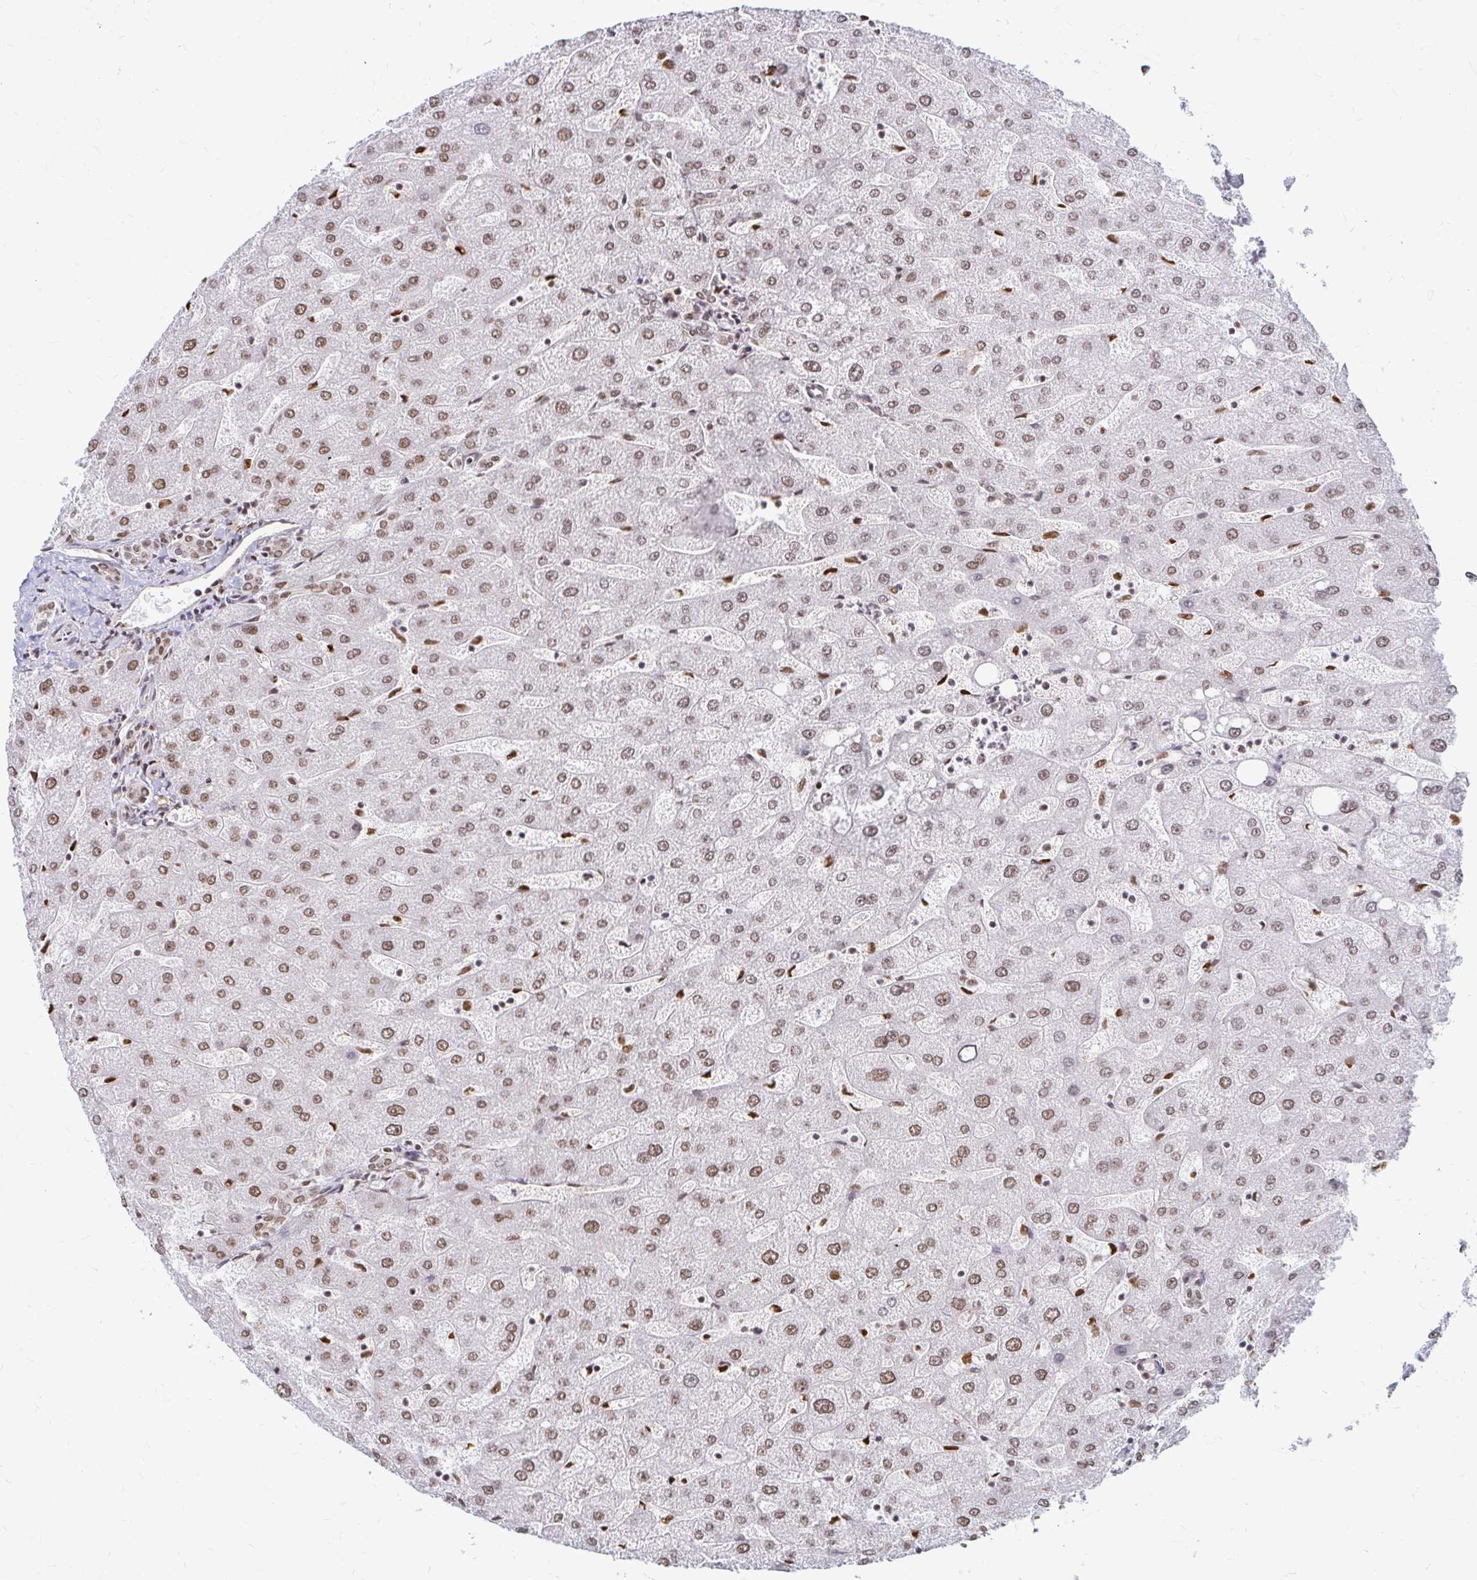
{"staining": {"intensity": "moderate", "quantity": ">75%", "location": "nuclear"}, "tissue": "liver", "cell_type": "Cholangiocytes", "image_type": "normal", "snomed": [{"axis": "morphology", "description": "Normal tissue, NOS"}, {"axis": "topography", "description": "Liver"}], "caption": "This image reveals IHC staining of unremarkable human liver, with medium moderate nuclear expression in about >75% of cholangiocytes.", "gene": "HNRNPU", "patient": {"sex": "male", "age": 67}}